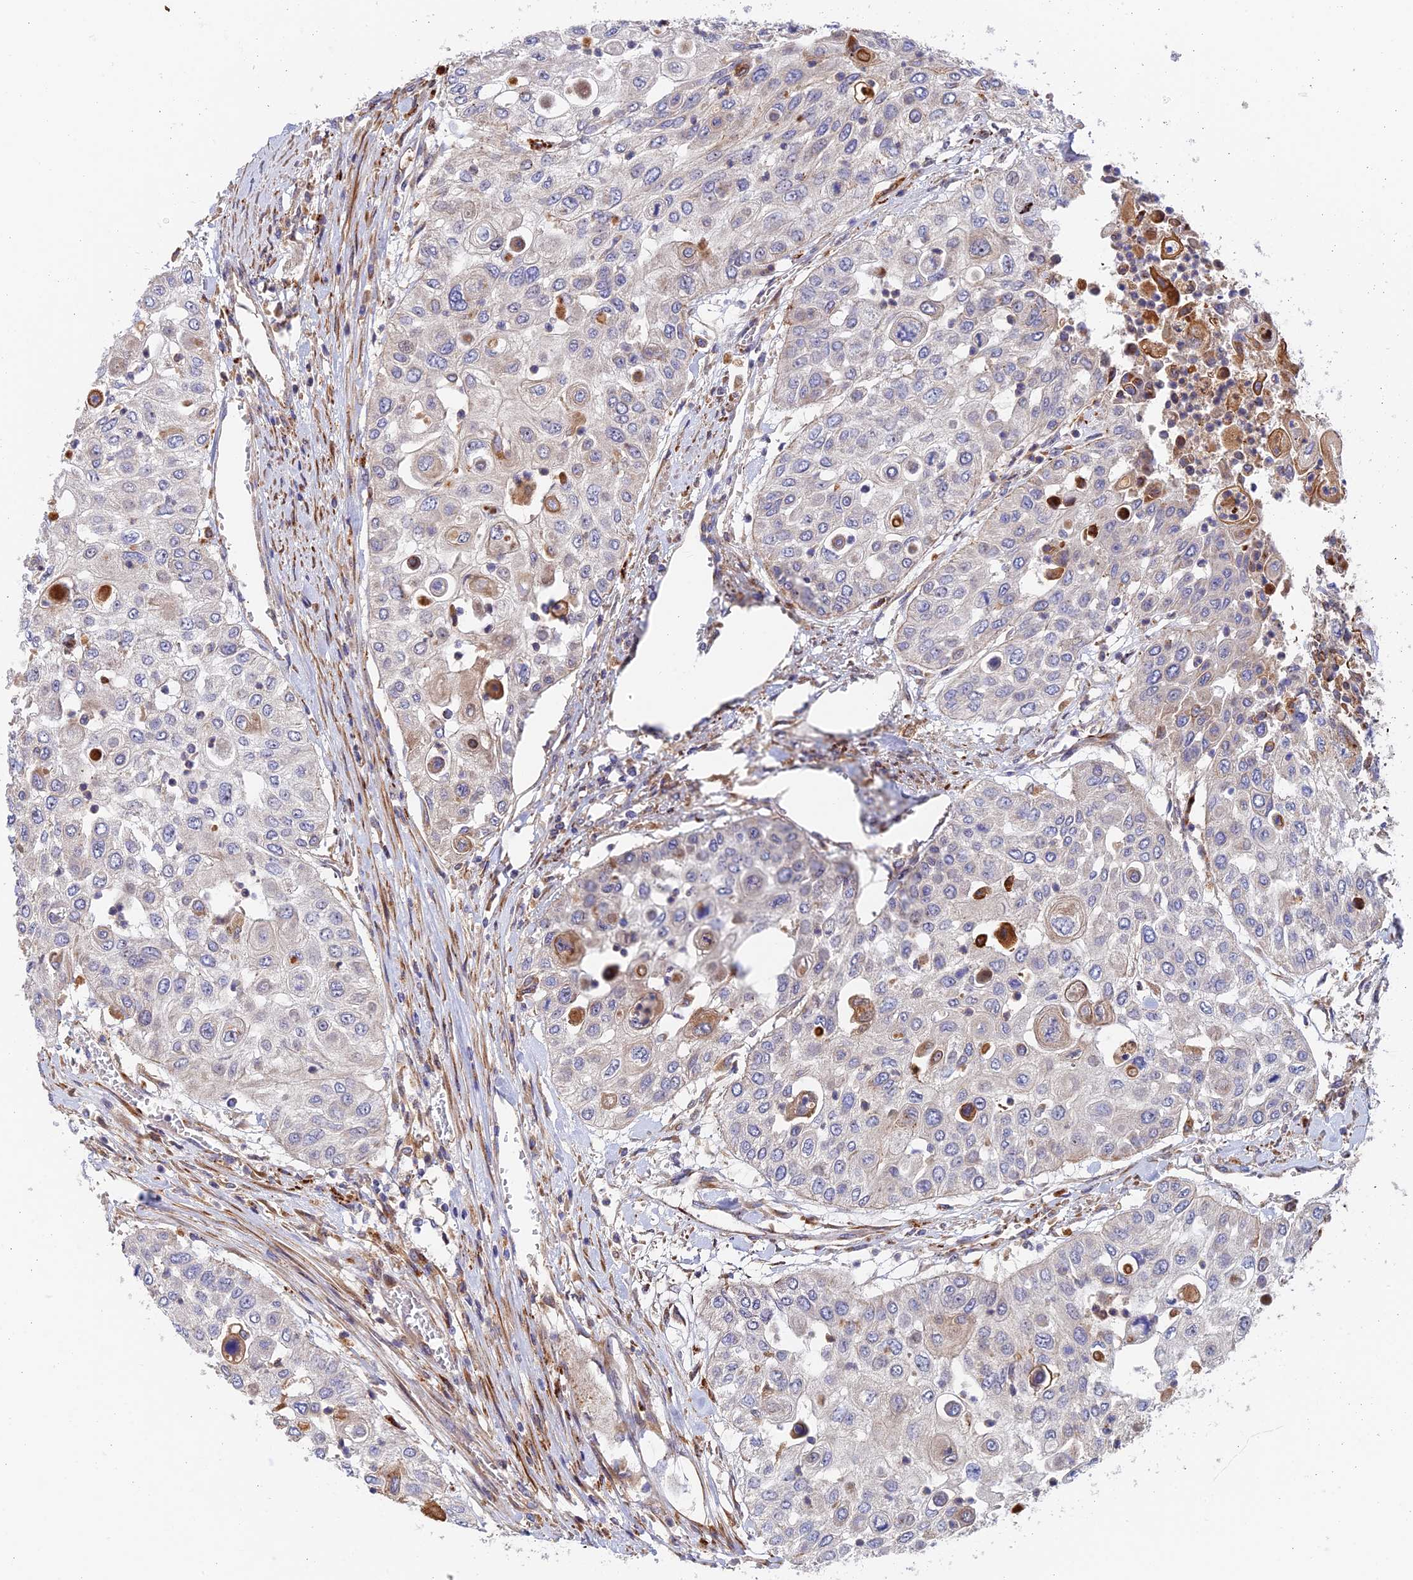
{"staining": {"intensity": "negative", "quantity": "none", "location": "none"}, "tissue": "urothelial cancer", "cell_type": "Tumor cells", "image_type": "cancer", "snomed": [{"axis": "morphology", "description": "Urothelial carcinoma, High grade"}, {"axis": "topography", "description": "Urinary bladder"}], "caption": "Tumor cells show no significant protein positivity in urothelial cancer. (Brightfield microscopy of DAB (3,3'-diaminobenzidine) immunohistochemistry at high magnification).", "gene": "PPP2R3C", "patient": {"sex": "female", "age": 79}}